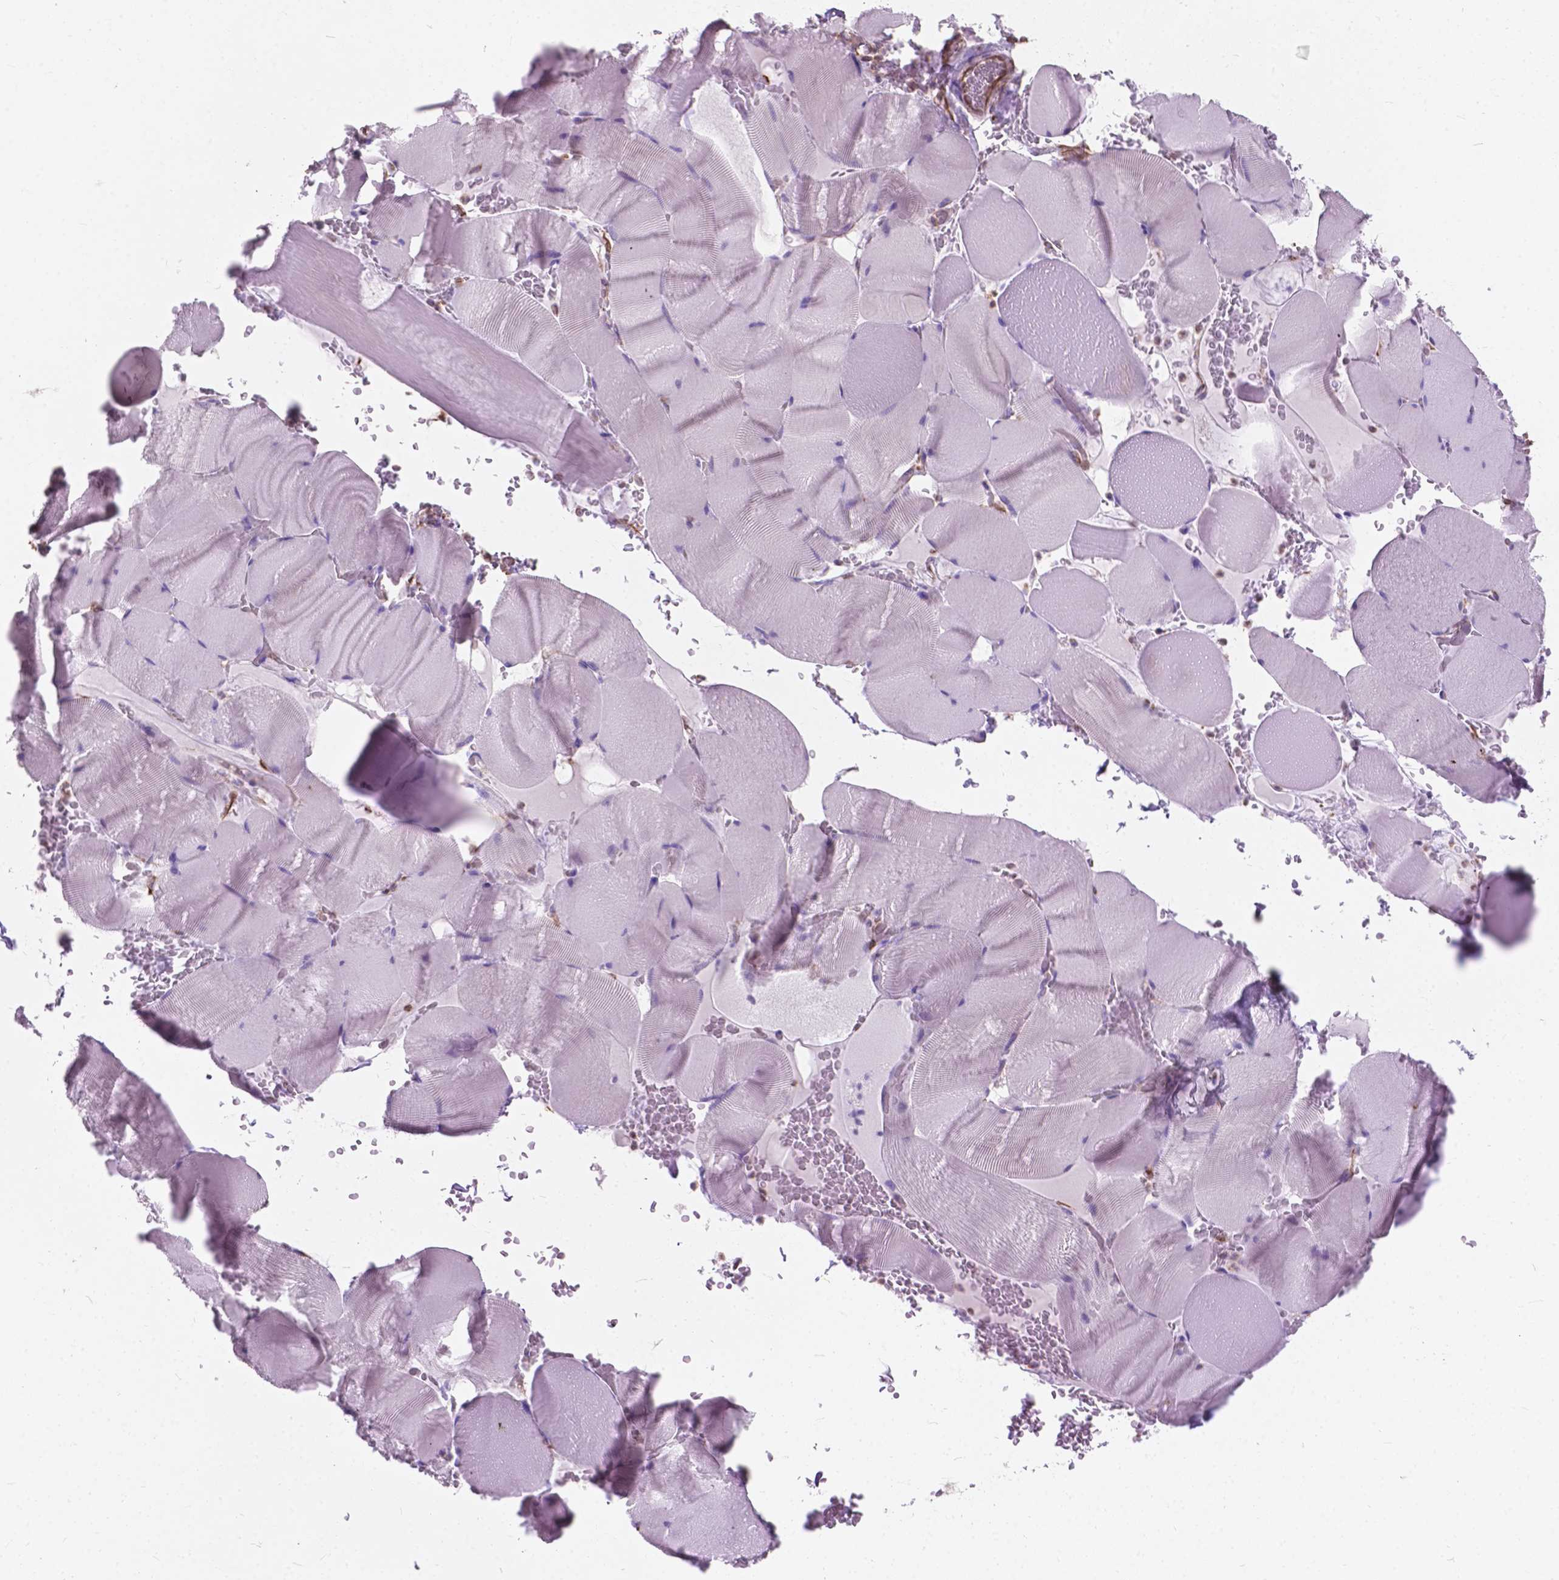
{"staining": {"intensity": "negative", "quantity": "none", "location": "none"}, "tissue": "skeletal muscle", "cell_type": "Myocytes", "image_type": "normal", "snomed": [{"axis": "morphology", "description": "Normal tissue, NOS"}, {"axis": "topography", "description": "Skeletal muscle"}], "caption": "DAB (3,3'-diaminobenzidine) immunohistochemical staining of normal skeletal muscle reveals no significant positivity in myocytes.", "gene": "AMOT", "patient": {"sex": "male", "age": 56}}